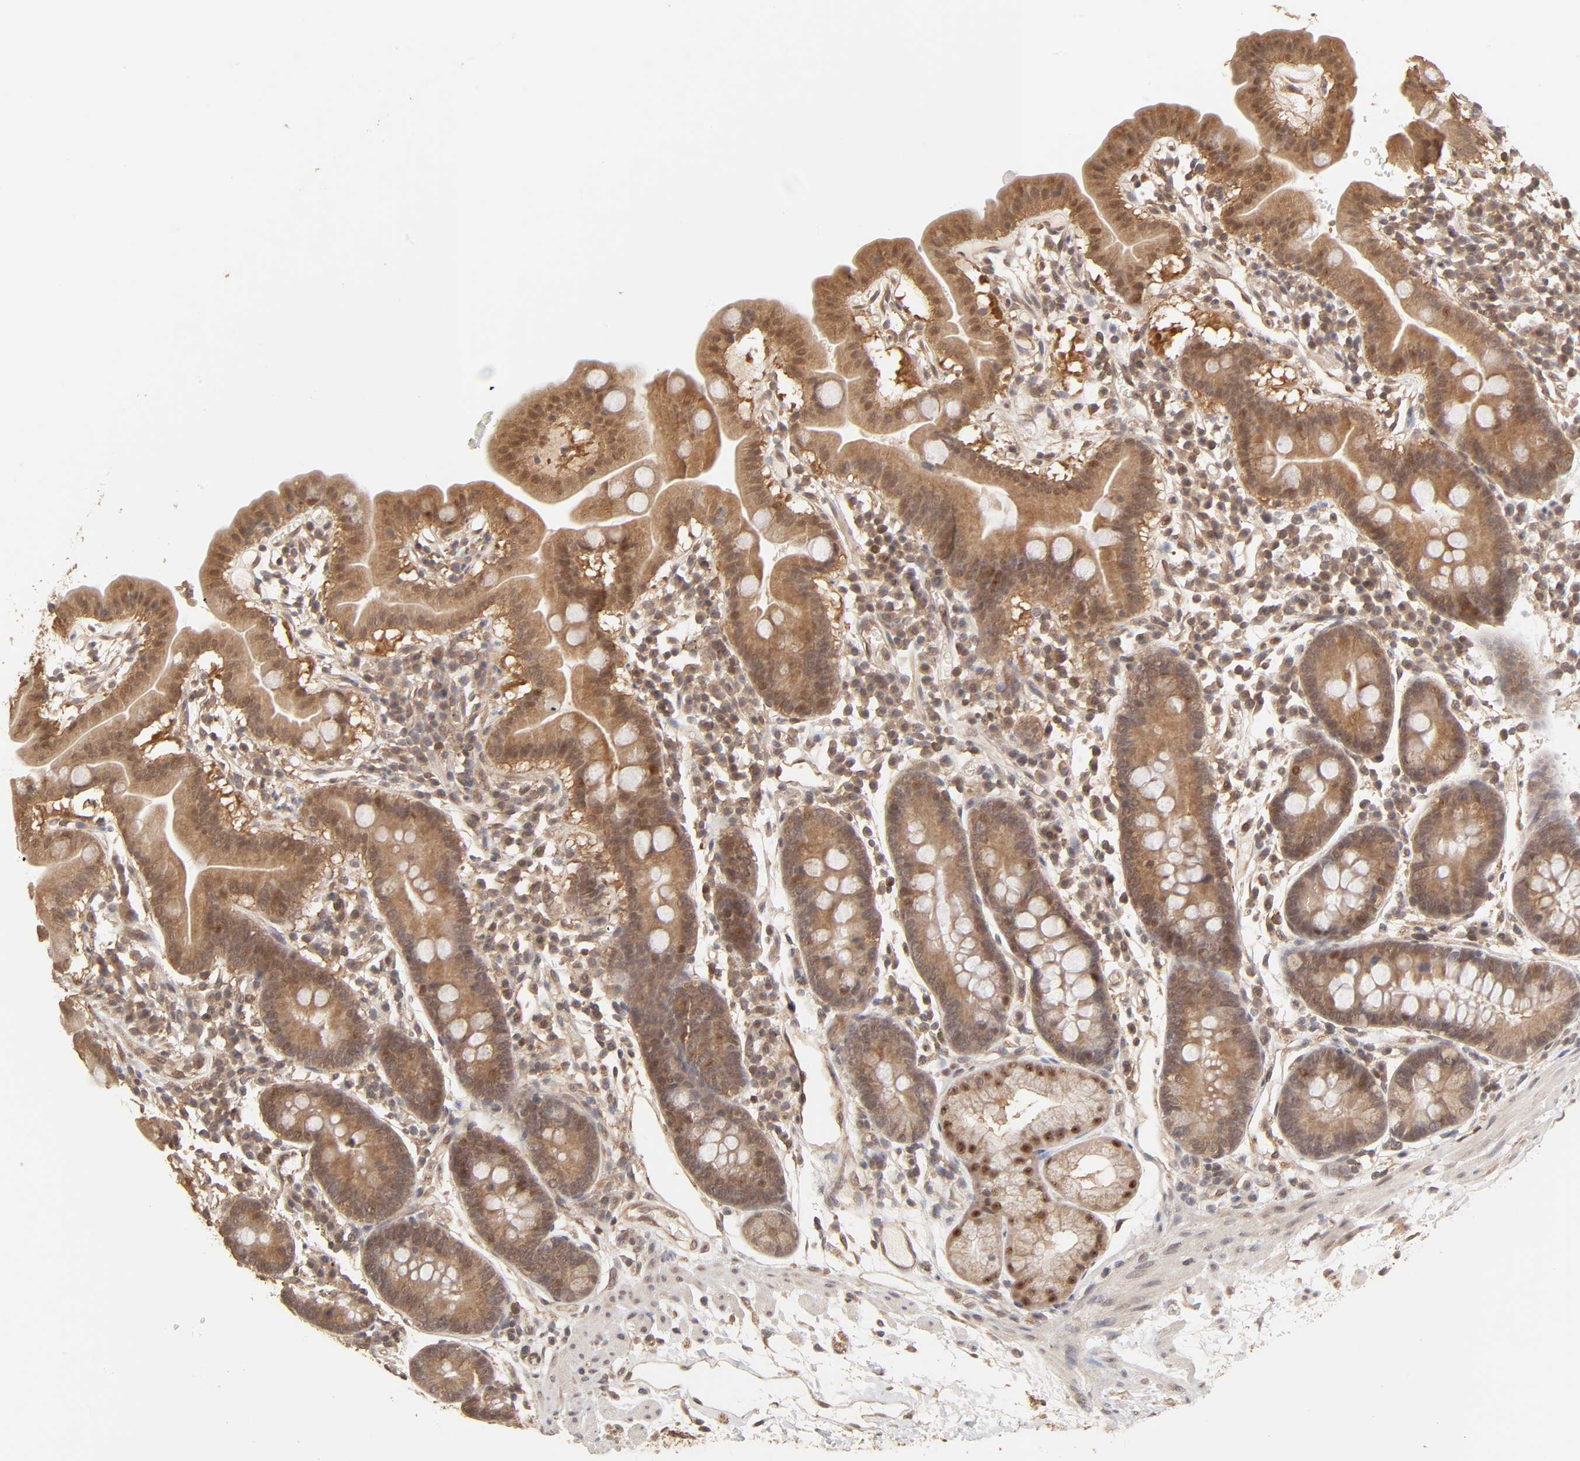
{"staining": {"intensity": "moderate", "quantity": ">75%", "location": "cytoplasmic/membranous"}, "tissue": "duodenum", "cell_type": "Glandular cells", "image_type": "normal", "snomed": [{"axis": "morphology", "description": "Normal tissue, NOS"}, {"axis": "topography", "description": "Duodenum"}], "caption": "Duodenum stained with immunohistochemistry (IHC) reveals moderate cytoplasmic/membranous staining in approximately >75% of glandular cells. The staining was performed using DAB to visualize the protein expression in brown, while the nuclei were stained in blue with hematoxylin (Magnification: 20x).", "gene": "MAPK1", "patient": {"sex": "male", "age": 50}}